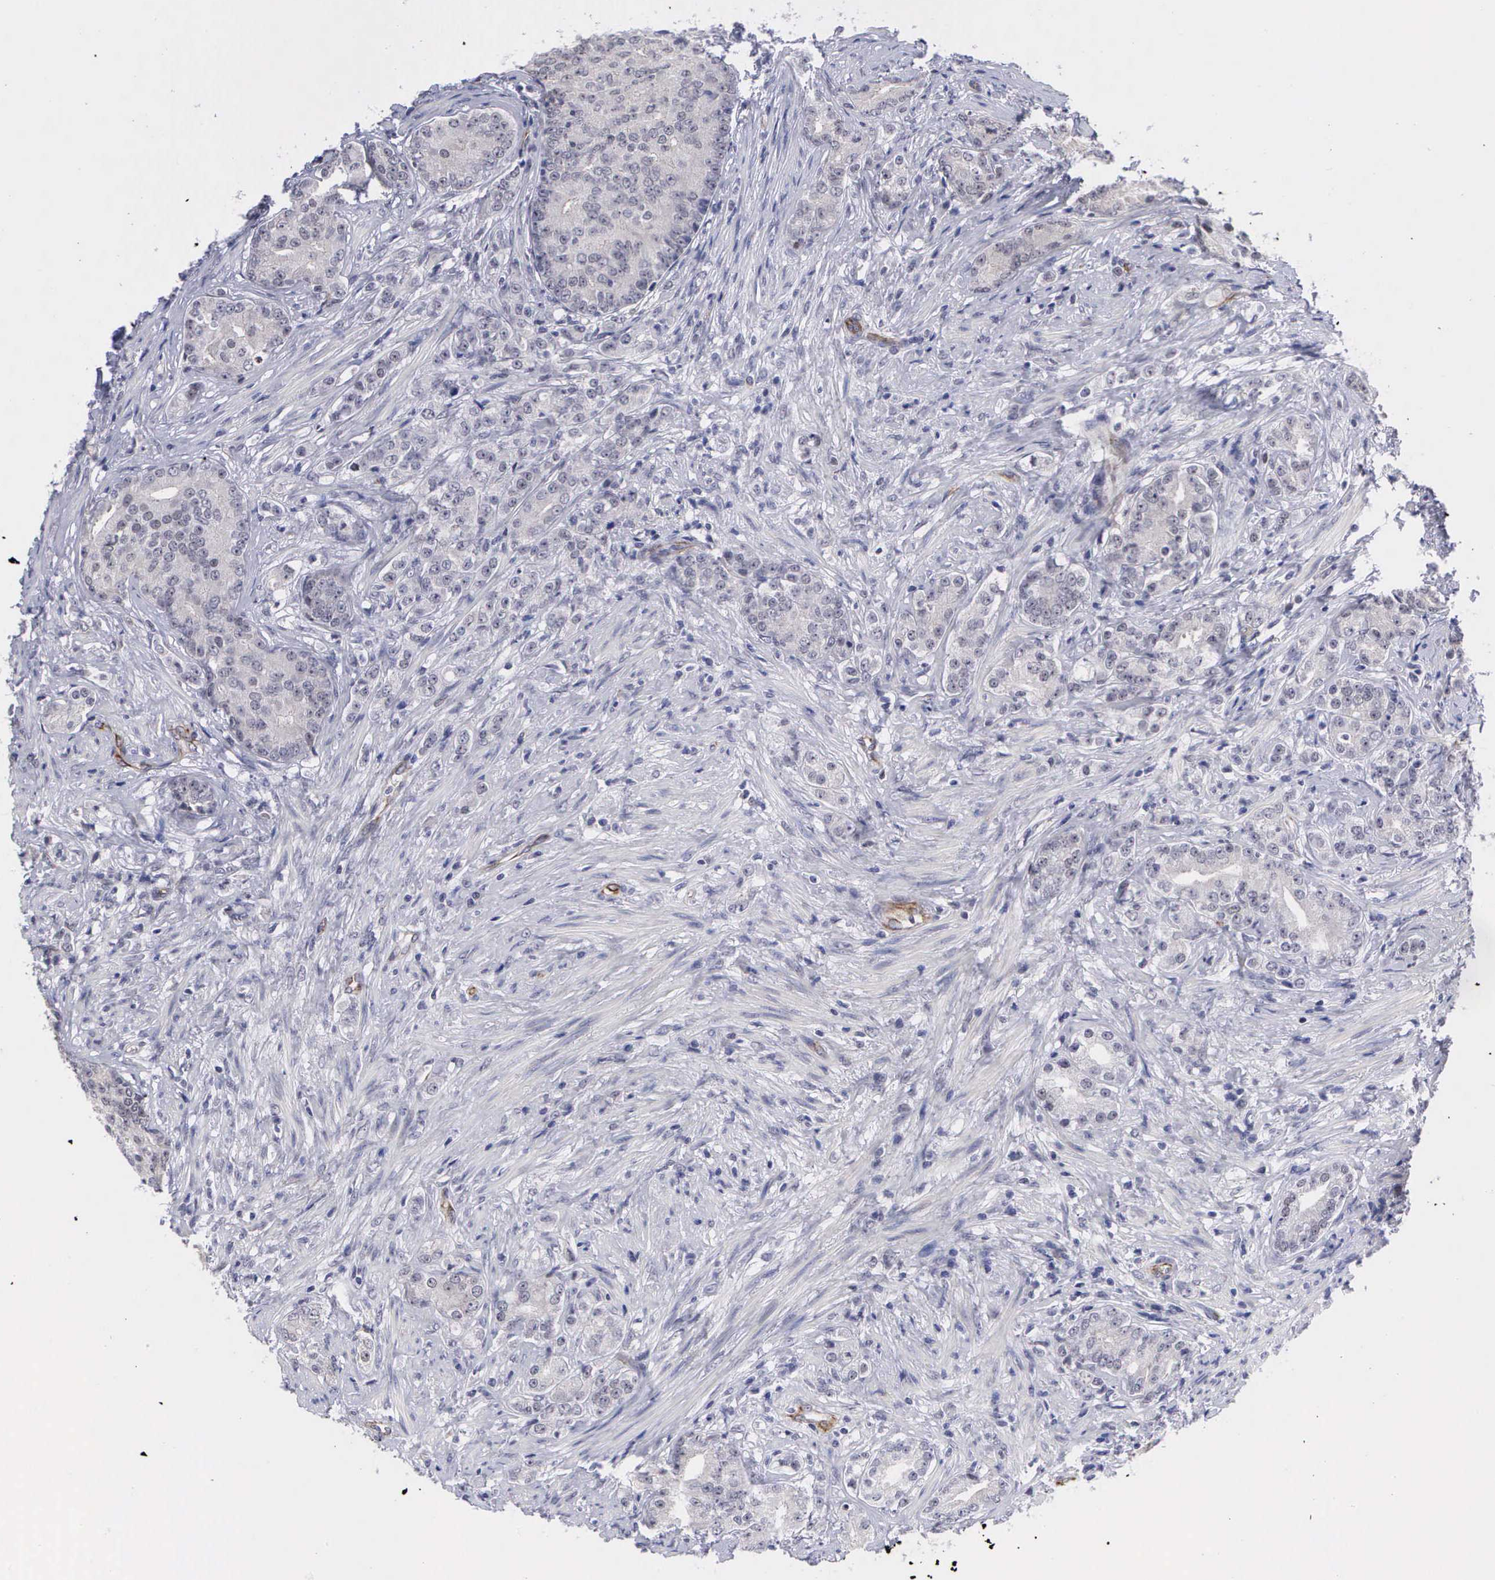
{"staining": {"intensity": "negative", "quantity": "none", "location": "none"}, "tissue": "prostate cancer", "cell_type": "Tumor cells", "image_type": "cancer", "snomed": [{"axis": "morphology", "description": "Adenocarcinoma, Medium grade"}, {"axis": "topography", "description": "Prostate"}], "caption": "DAB (3,3'-diaminobenzidine) immunohistochemical staining of human prostate adenocarcinoma (medium-grade) demonstrates no significant staining in tumor cells.", "gene": "MORC2", "patient": {"sex": "male", "age": 59}}